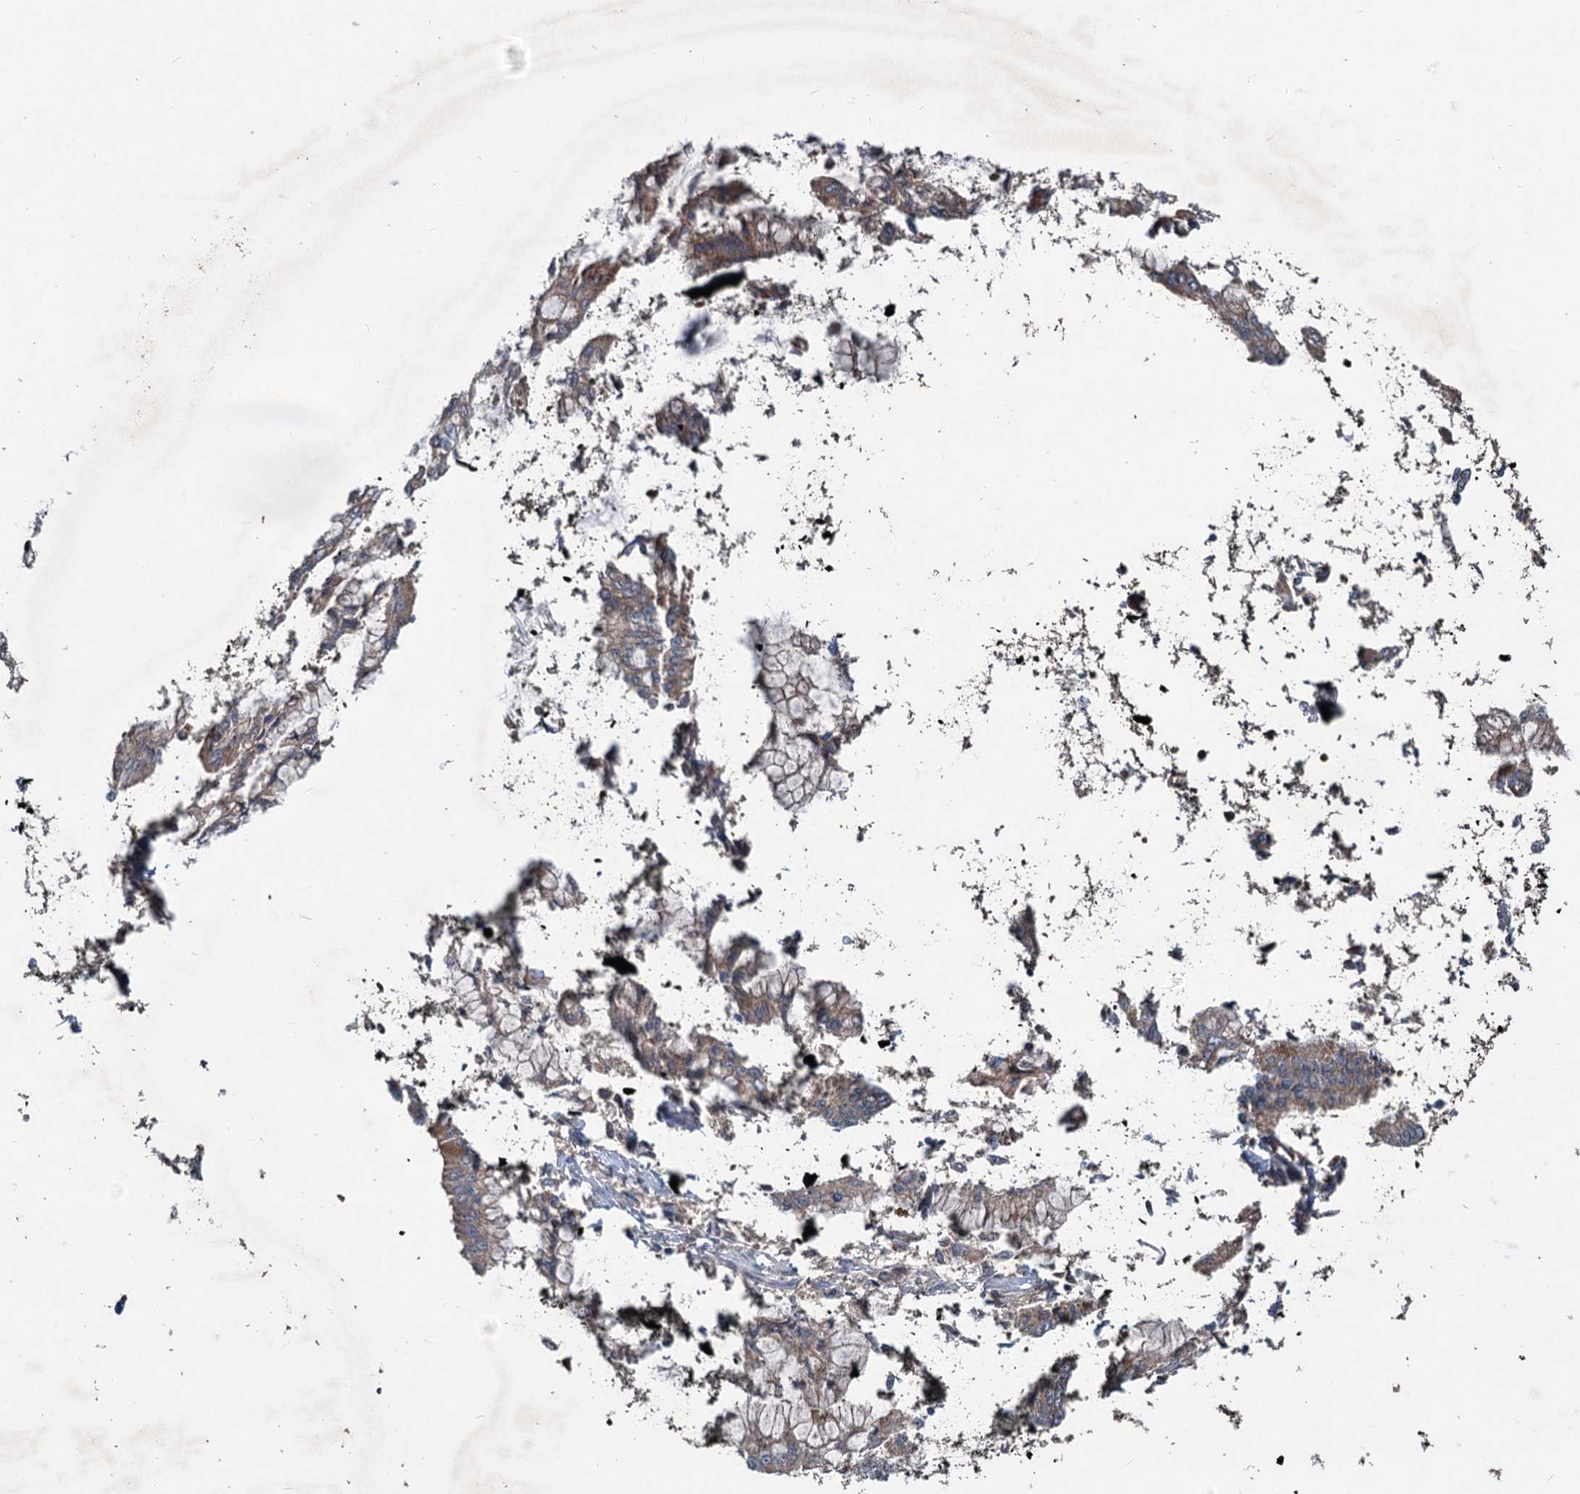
{"staining": {"intensity": "moderate", "quantity": ">75%", "location": "cytoplasmic/membranous"}, "tissue": "pancreatic cancer", "cell_type": "Tumor cells", "image_type": "cancer", "snomed": [{"axis": "morphology", "description": "Adenocarcinoma, NOS"}, {"axis": "topography", "description": "Pancreas"}], "caption": "Pancreatic cancer stained with a protein marker exhibits moderate staining in tumor cells.", "gene": "OTUB1", "patient": {"sex": "female", "age": 73}}